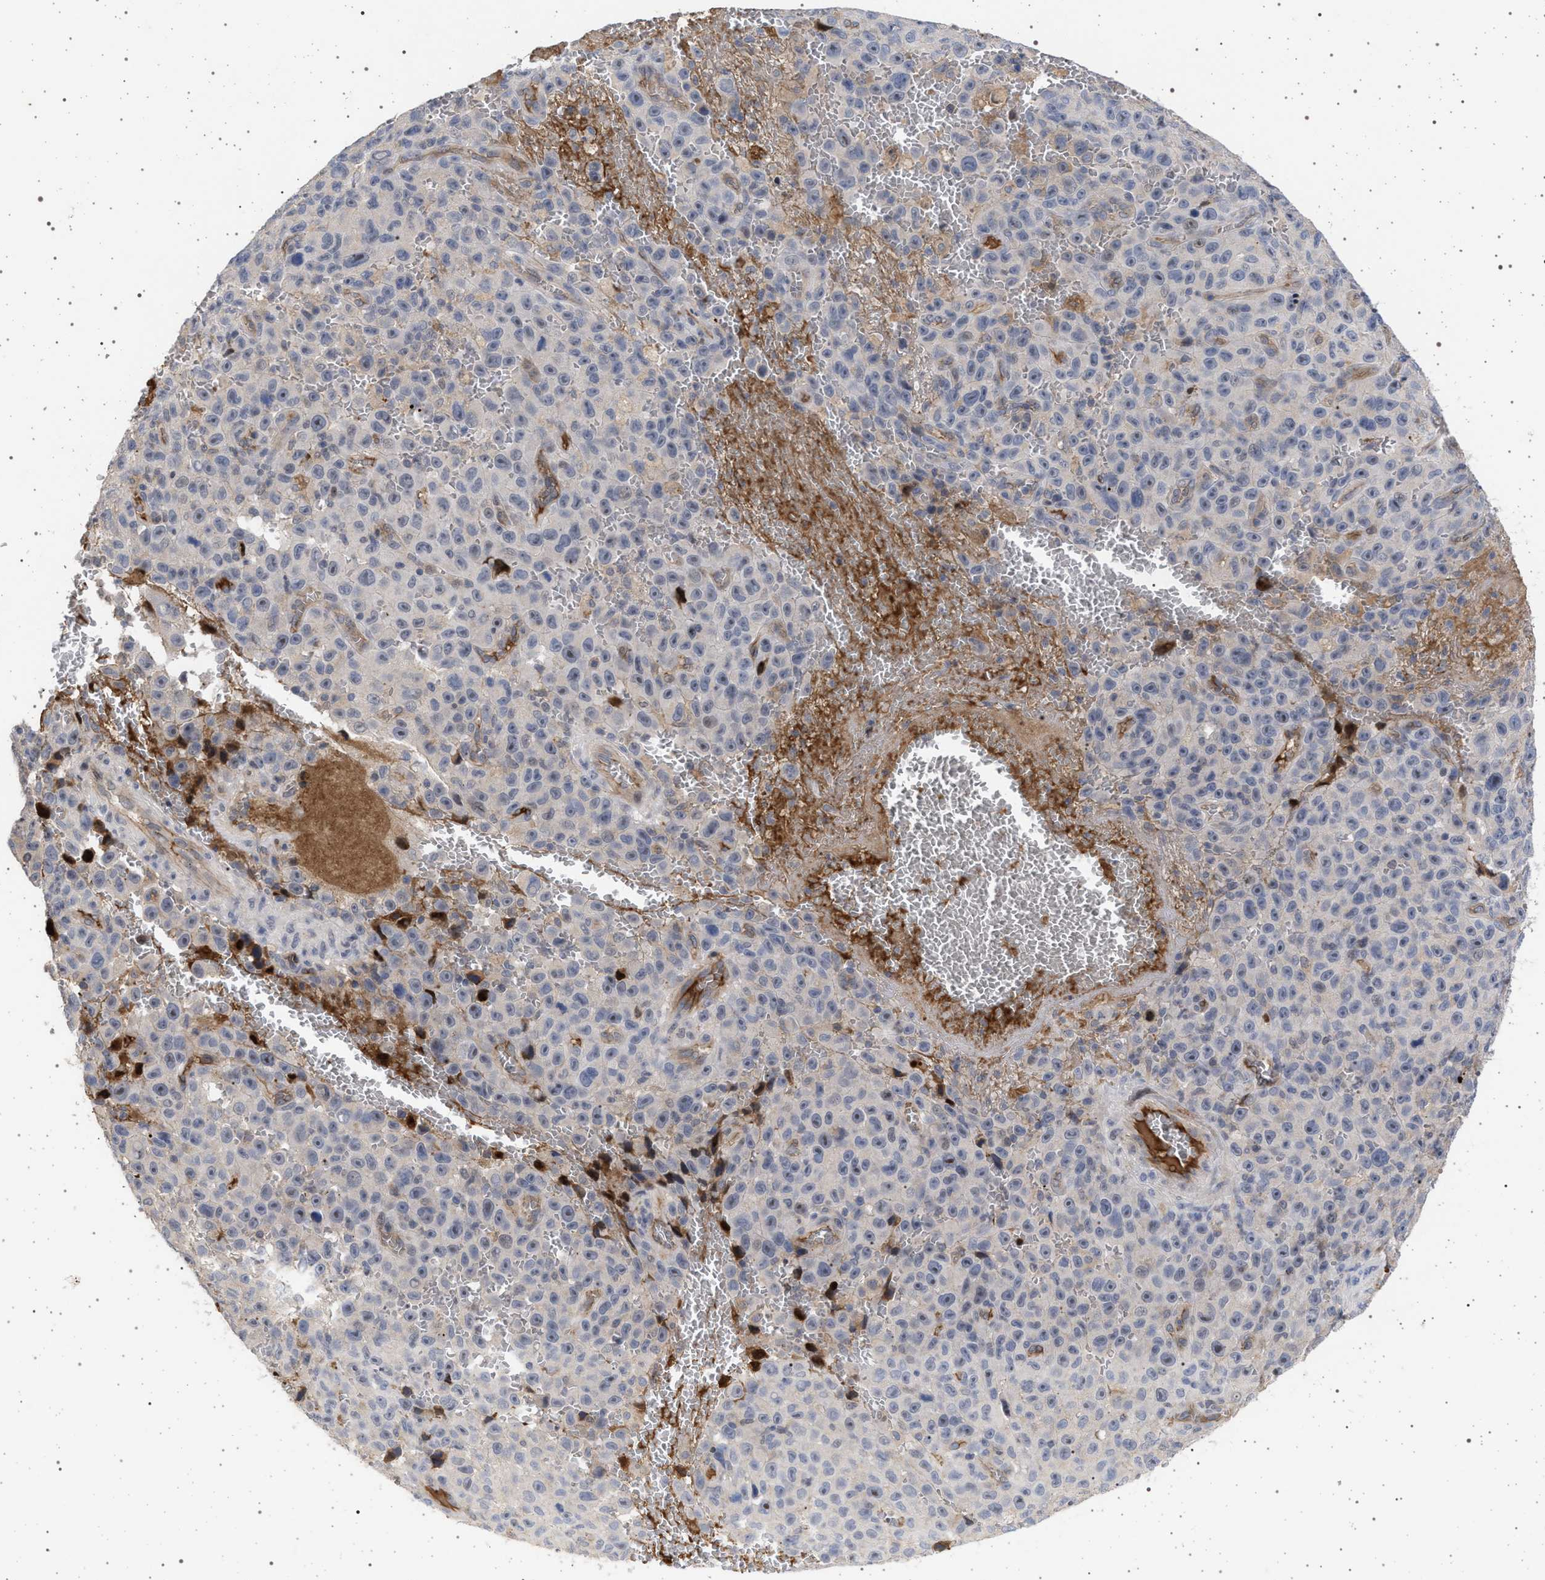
{"staining": {"intensity": "negative", "quantity": "none", "location": "none"}, "tissue": "melanoma", "cell_type": "Tumor cells", "image_type": "cancer", "snomed": [{"axis": "morphology", "description": "Malignant melanoma, NOS"}, {"axis": "topography", "description": "Skin"}], "caption": "A high-resolution photomicrograph shows immunohistochemistry (IHC) staining of melanoma, which displays no significant staining in tumor cells. (DAB (3,3'-diaminobenzidine) immunohistochemistry, high magnification).", "gene": "RBM48", "patient": {"sex": "female", "age": 82}}